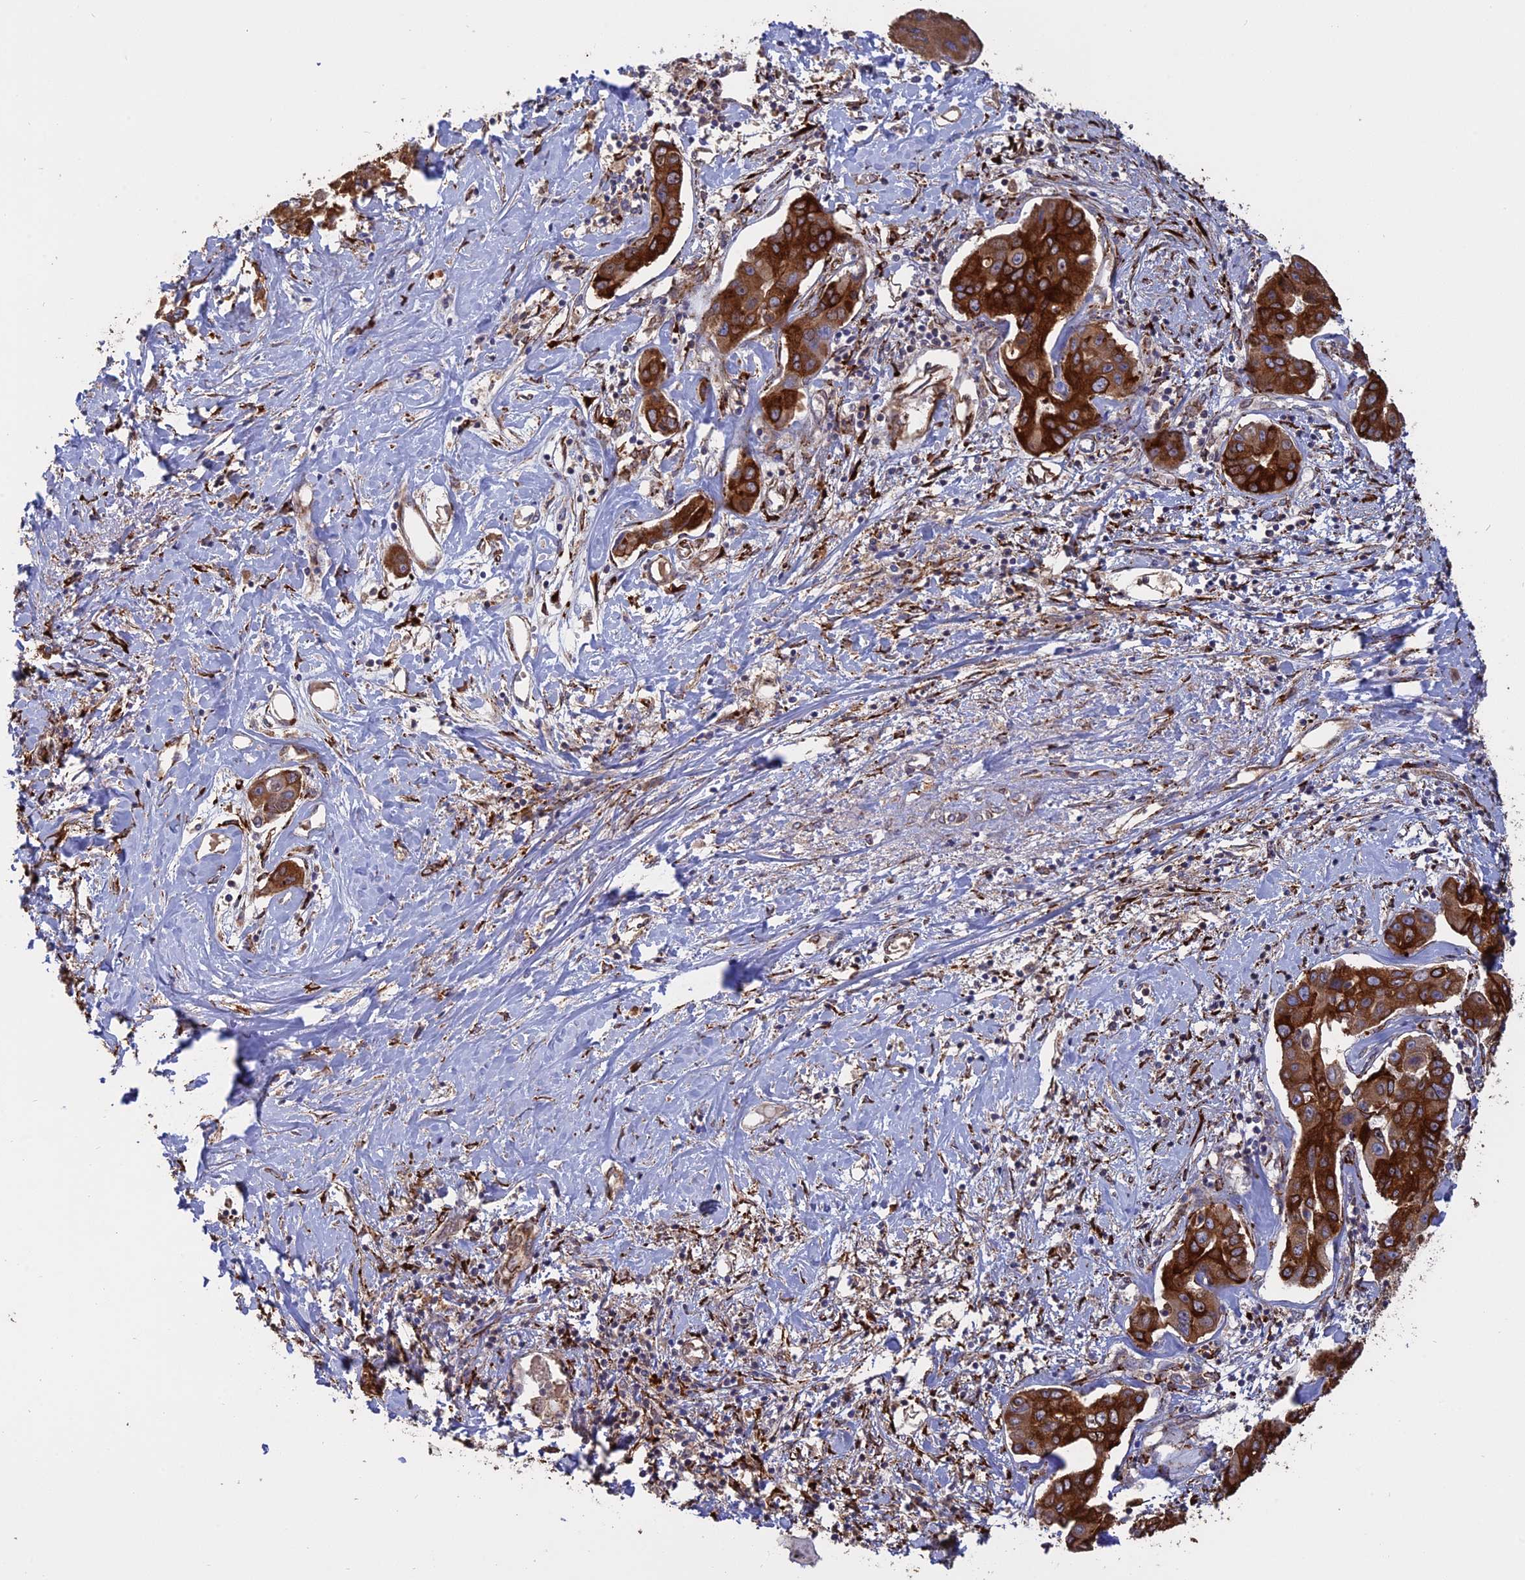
{"staining": {"intensity": "strong", "quantity": ">75%", "location": "cytoplasmic/membranous"}, "tissue": "liver cancer", "cell_type": "Tumor cells", "image_type": "cancer", "snomed": [{"axis": "morphology", "description": "Cholangiocarcinoma"}, {"axis": "topography", "description": "Liver"}], "caption": "High-magnification brightfield microscopy of liver cancer stained with DAB (3,3'-diaminobenzidine) (brown) and counterstained with hematoxylin (blue). tumor cells exhibit strong cytoplasmic/membranous expression is present in approximately>75% of cells. (brown staining indicates protein expression, while blue staining denotes nuclei).", "gene": "PPIC", "patient": {"sex": "male", "age": 59}}